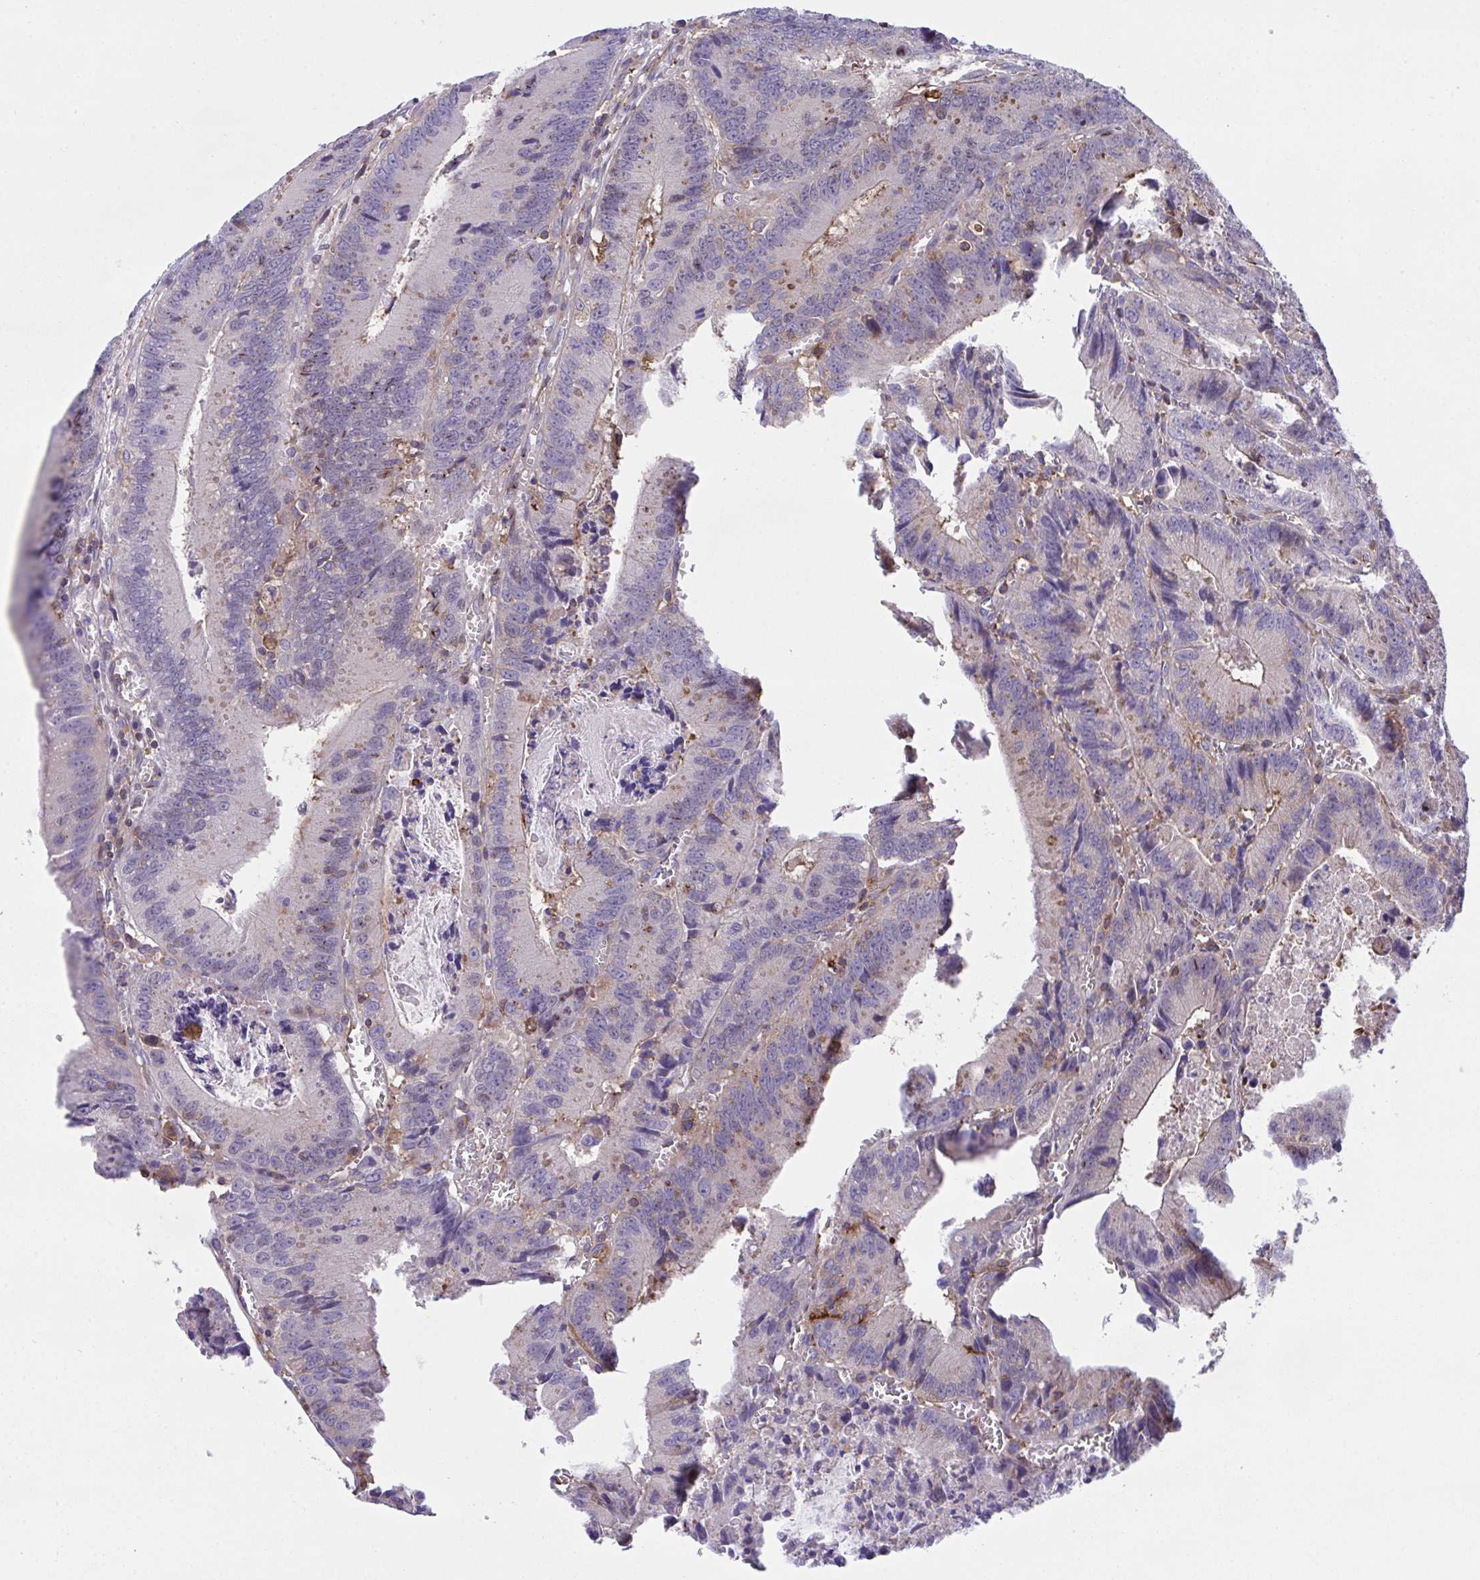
{"staining": {"intensity": "weak", "quantity": "<25%", "location": "cytoplasmic/membranous"}, "tissue": "colorectal cancer", "cell_type": "Tumor cells", "image_type": "cancer", "snomed": [{"axis": "morphology", "description": "Adenocarcinoma, NOS"}, {"axis": "topography", "description": "Rectum"}], "caption": "This image is of colorectal cancer (adenocarcinoma) stained with immunohistochemistry (IHC) to label a protein in brown with the nuclei are counter-stained blue. There is no positivity in tumor cells.", "gene": "PPIH", "patient": {"sex": "female", "age": 81}}